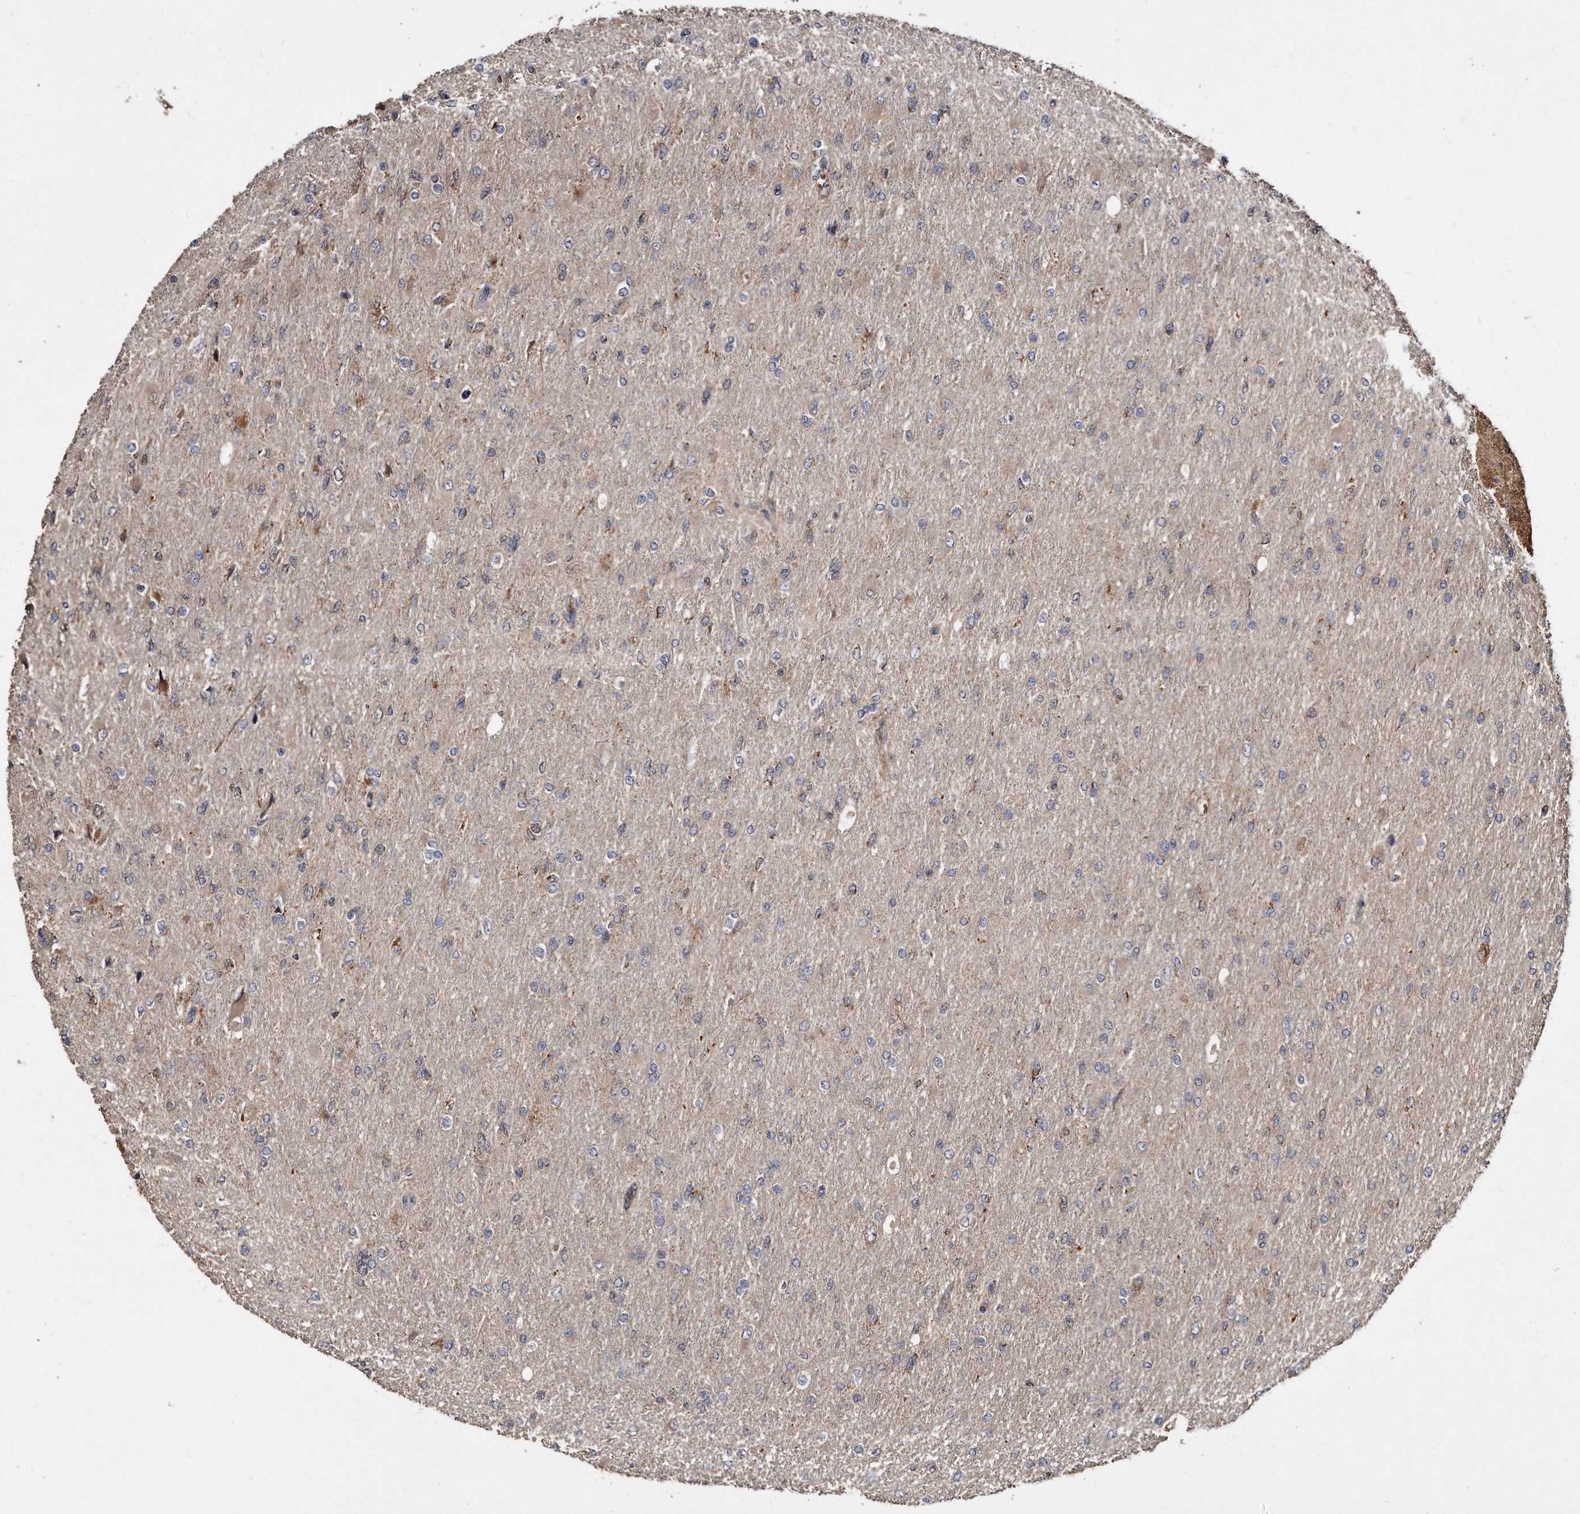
{"staining": {"intensity": "weak", "quantity": "<25%", "location": "cytoplasmic/membranous"}, "tissue": "glioma", "cell_type": "Tumor cells", "image_type": "cancer", "snomed": [{"axis": "morphology", "description": "Glioma, malignant, High grade"}, {"axis": "topography", "description": "Cerebral cortex"}], "caption": "Tumor cells are negative for protein expression in human malignant glioma (high-grade).", "gene": "FAM136A", "patient": {"sex": "female", "age": 36}}